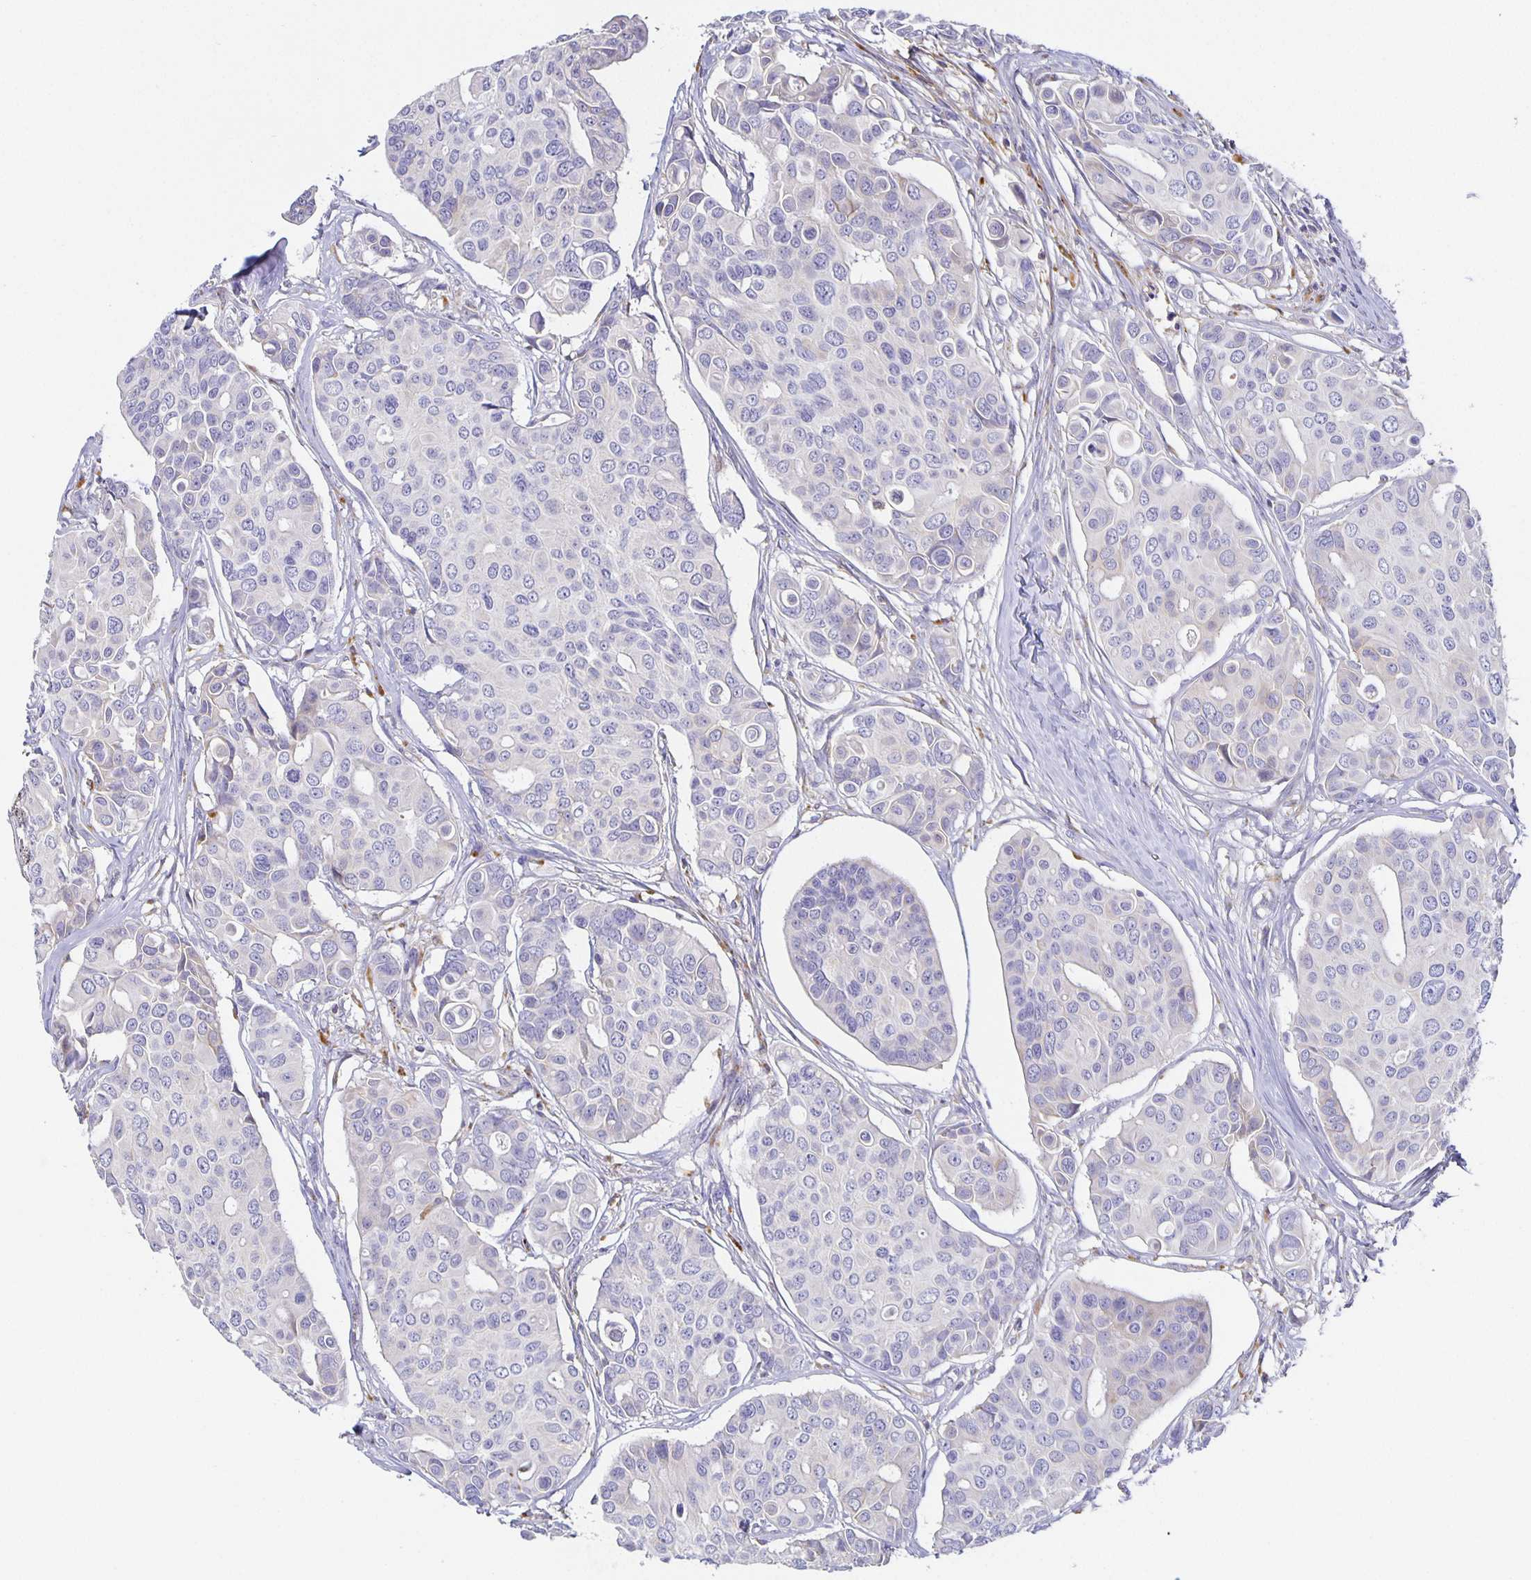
{"staining": {"intensity": "negative", "quantity": "none", "location": "none"}, "tissue": "breast cancer", "cell_type": "Tumor cells", "image_type": "cancer", "snomed": [{"axis": "morphology", "description": "Normal tissue, NOS"}, {"axis": "morphology", "description": "Duct carcinoma"}, {"axis": "topography", "description": "Skin"}, {"axis": "topography", "description": "Breast"}], "caption": "The histopathology image displays no staining of tumor cells in breast intraductal carcinoma.", "gene": "FLRT3", "patient": {"sex": "female", "age": 54}}